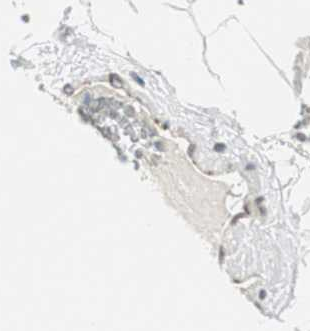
{"staining": {"intensity": "weak", "quantity": ">75%", "location": "nuclear"}, "tissue": "adipose tissue", "cell_type": "Adipocytes", "image_type": "normal", "snomed": [{"axis": "morphology", "description": "Normal tissue, NOS"}, {"axis": "topography", "description": "Peripheral nerve tissue"}], "caption": "Protein staining by IHC shows weak nuclear expression in approximately >75% of adipocytes in normal adipose tissue. (DAB IHC, brown staining for protein, blue staining for nuclei).", "gene": "TMEM260", "patient": {"sex": "male", "age": 70}}